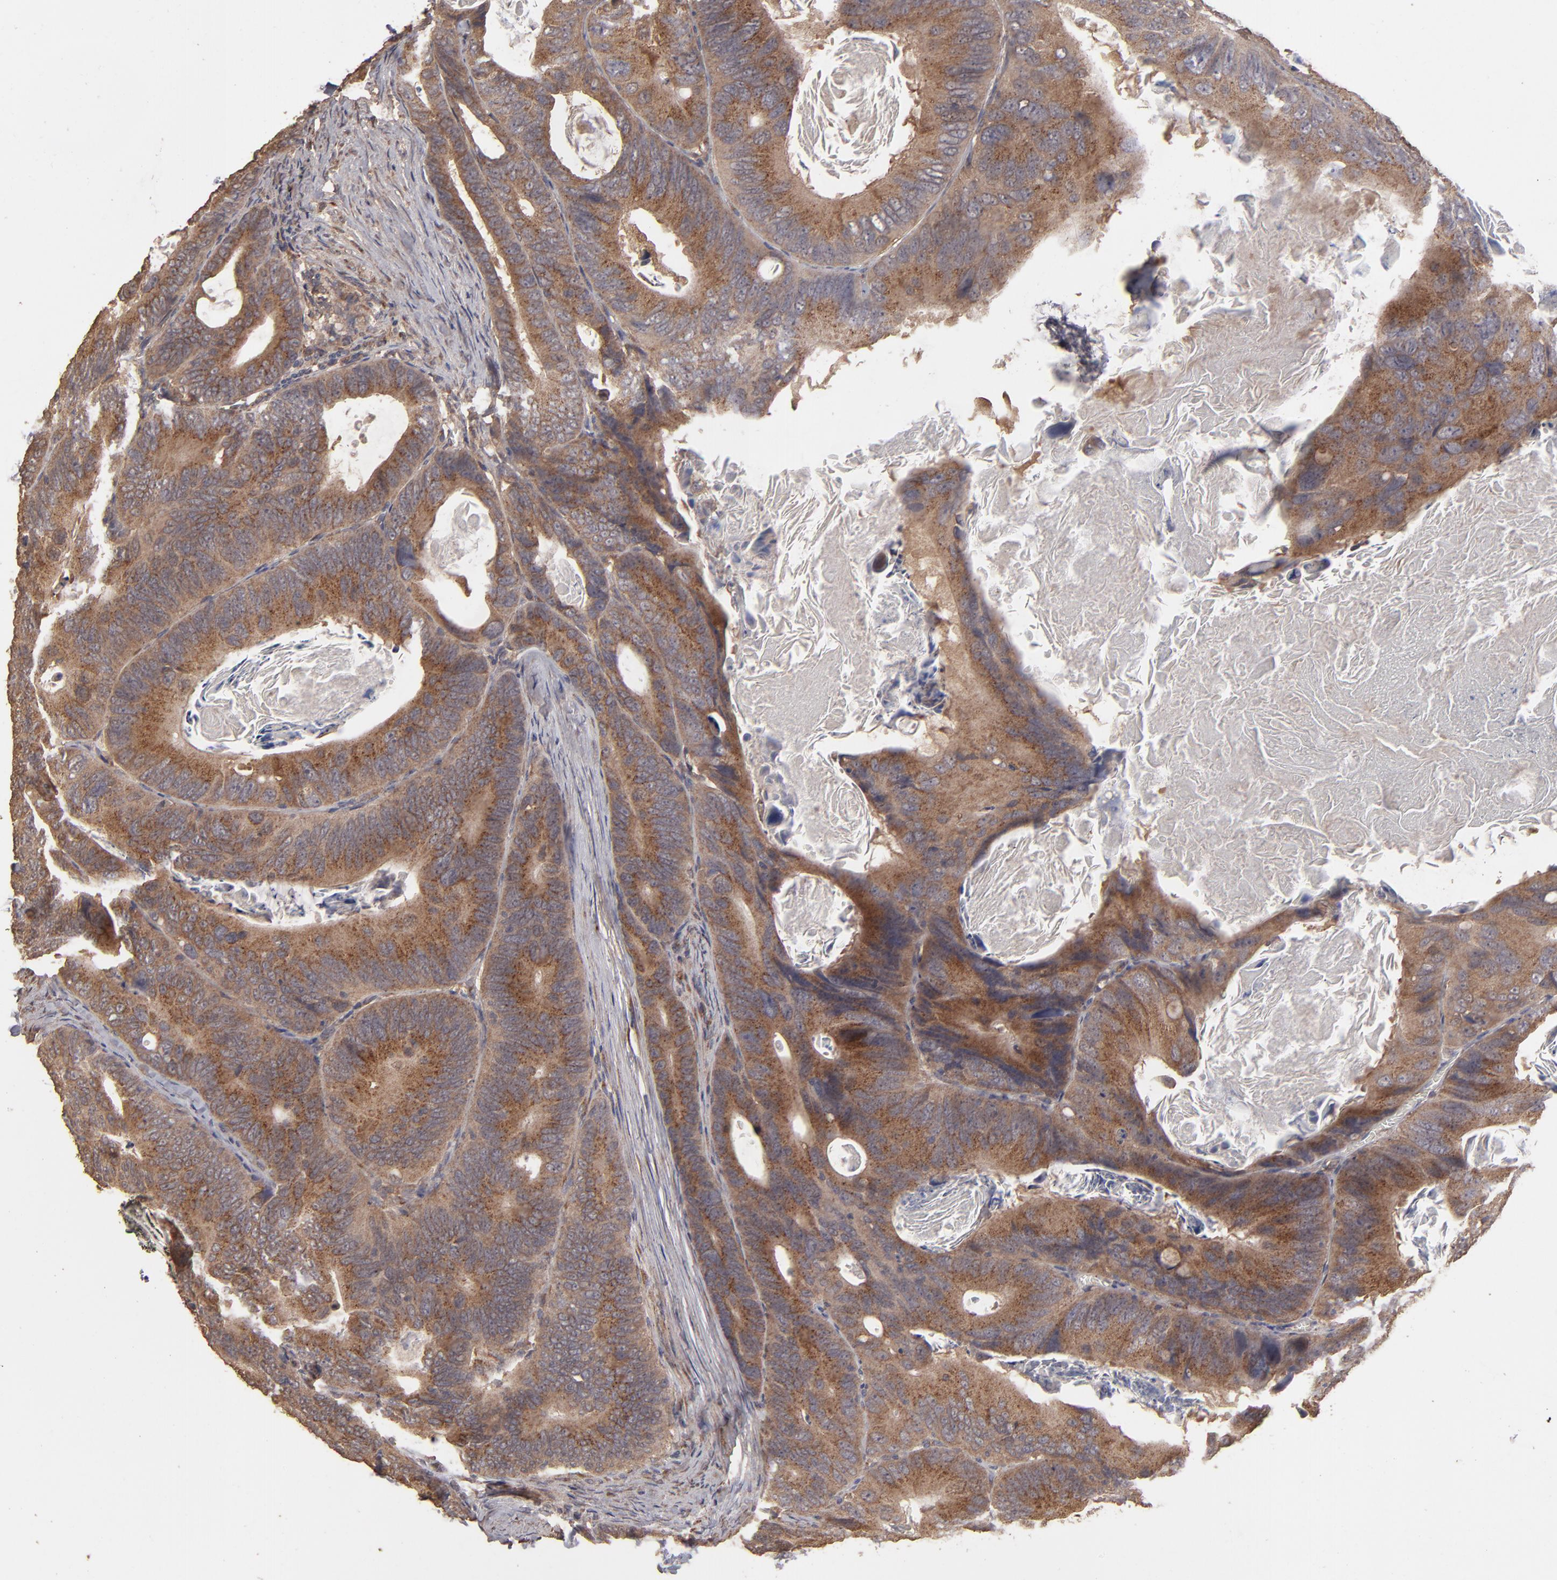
{"staining": {"intensity": "moderate", "quantity": ">75%", "location": "cytoplasmic/membranous"}, "tissue": "colorectal cancer", "cell_type": "Tumor cells", "image_type": "cancer", "snomed": [{"axis": "morphology", "description": "Adenocarcinoma, NOS"}, {"axis": "topography", "description": "Colon"}], "caption": "Moderate cytoplasmic/membranous protein positivity is appreciated in about >75% of tumor cells in colorectal cancer (adenocarcinoma). Using DAB (3,3'-diaminobenzidine) (brown) and hematoxylin (blue) stains, captured at high magnification using brightfield microscopy.", "gene": "MMP2", "patient": {"sex": "female", "age": 55}}